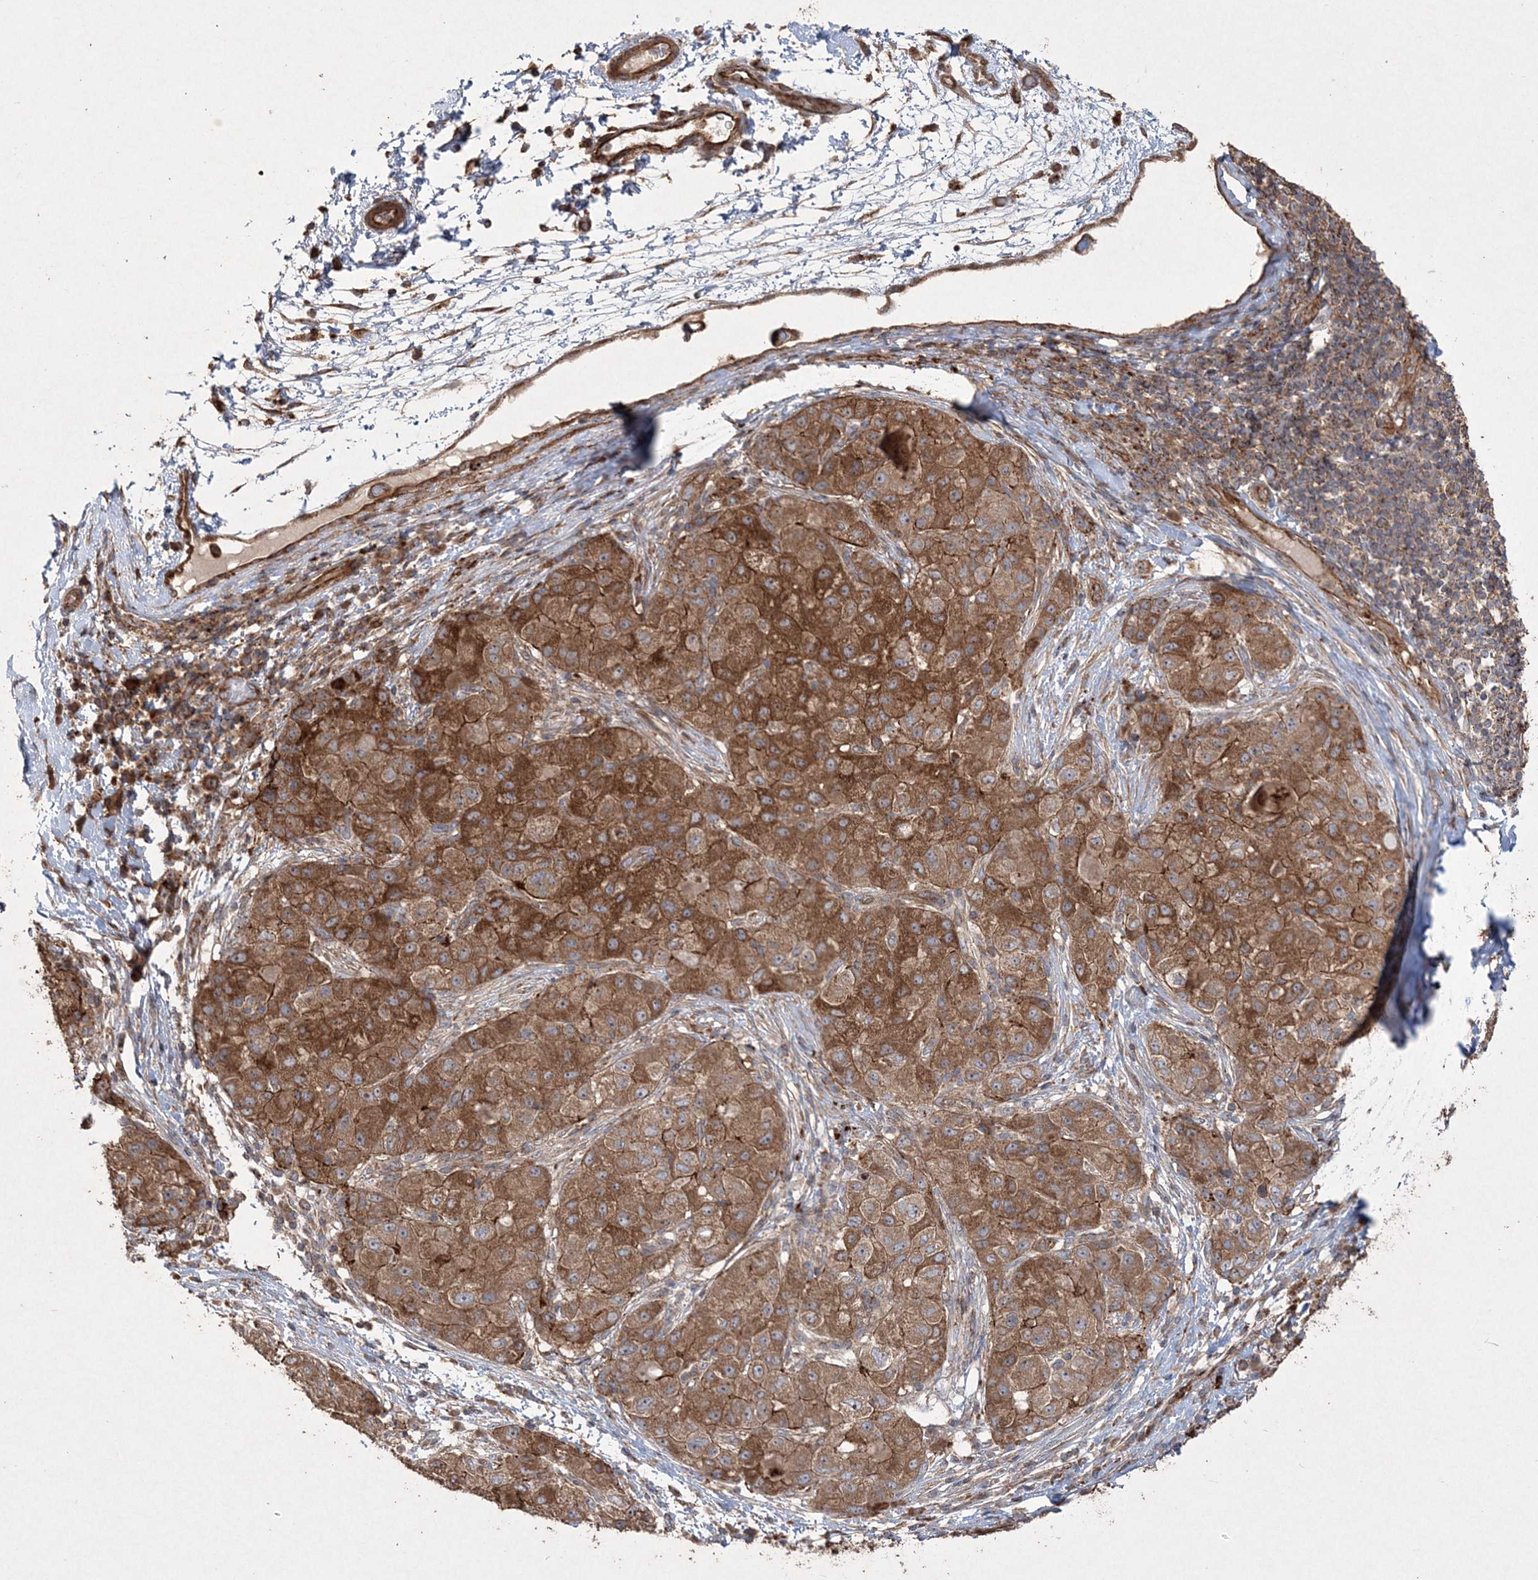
{"staining": {"intensity": "moderate", "quantity": ">75%", "location": "cytoplasmic/membranous"}, "tissue": "liver cancer", "cell_type": "Tumor cells", "image_type": "cancer", "snomed": [{"axis": "morphology", "description": "Carcinoma, Hepatocellular, NOS"}, {"axis": "topography", "description": "Liver"}], "caption": "Immunohistochemistry (IHC) (DAB (3,3'-diaminobenzidine)) staining of liver hepatocellular carcinoma exhibits moderate cytoplasmic/membranous protein expression in approximately >75% of tumor cells. The protein of interest is shown in brown color, while the nuclei are stained blue.", "gene": "TTC7A", "patient": {"sex": "male", "age": 80}}